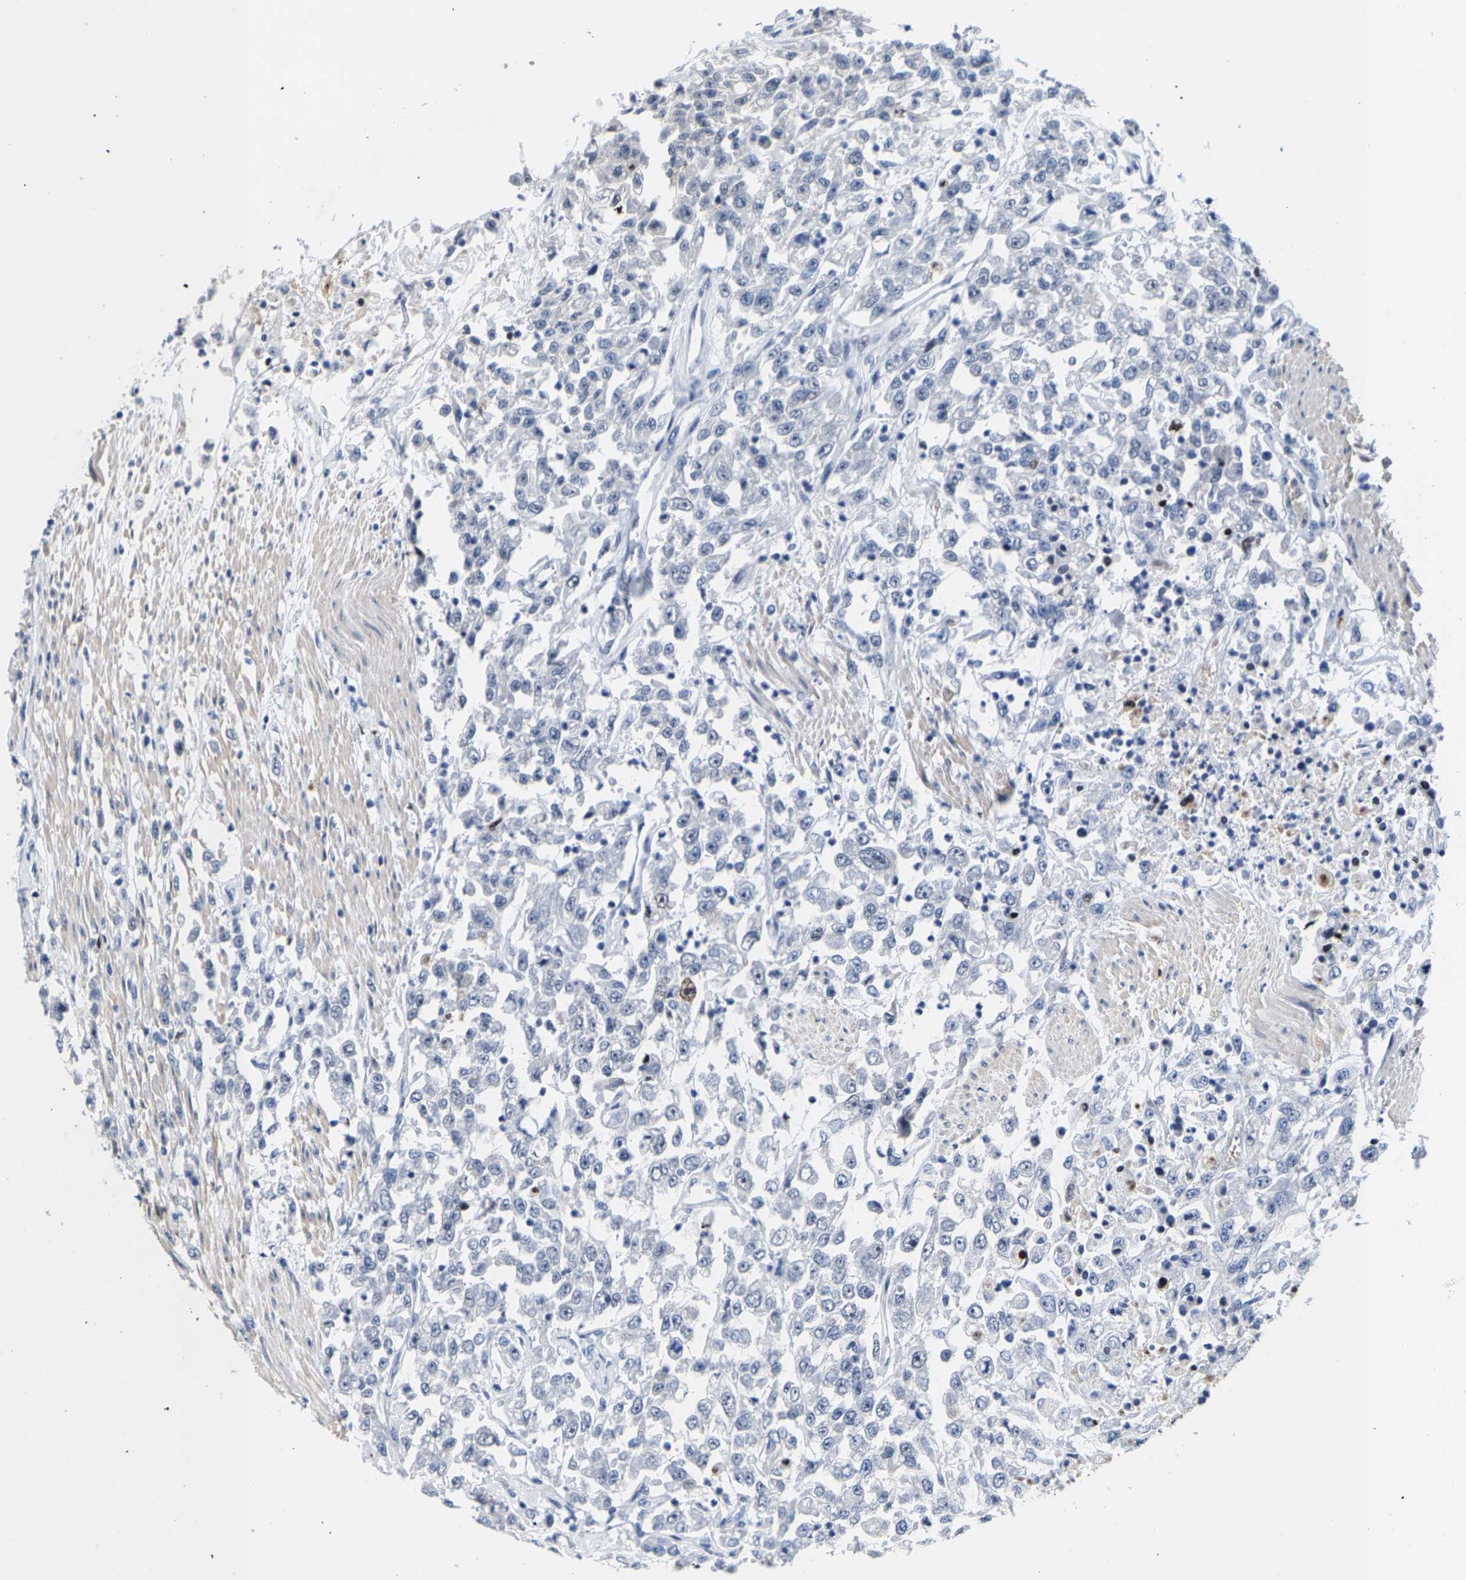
{"staining": {"intensity": "negative", "quantity": "none", "location": "none"}, "tissue": "urothelial cancer", "cell_type": "Tumor cells", "image_type": "cancer", "snomed": [{"axis": "morphology", "description": "Urothelial carcinoma, High grade"}, {"axis": "topography", "description": "Urinary bladder"}], "caption": "Tumor cells show no significant protein expression in urothelial cancer.", "gene": "SETD1B", "patient": {"sex": "male", "age": 46}}